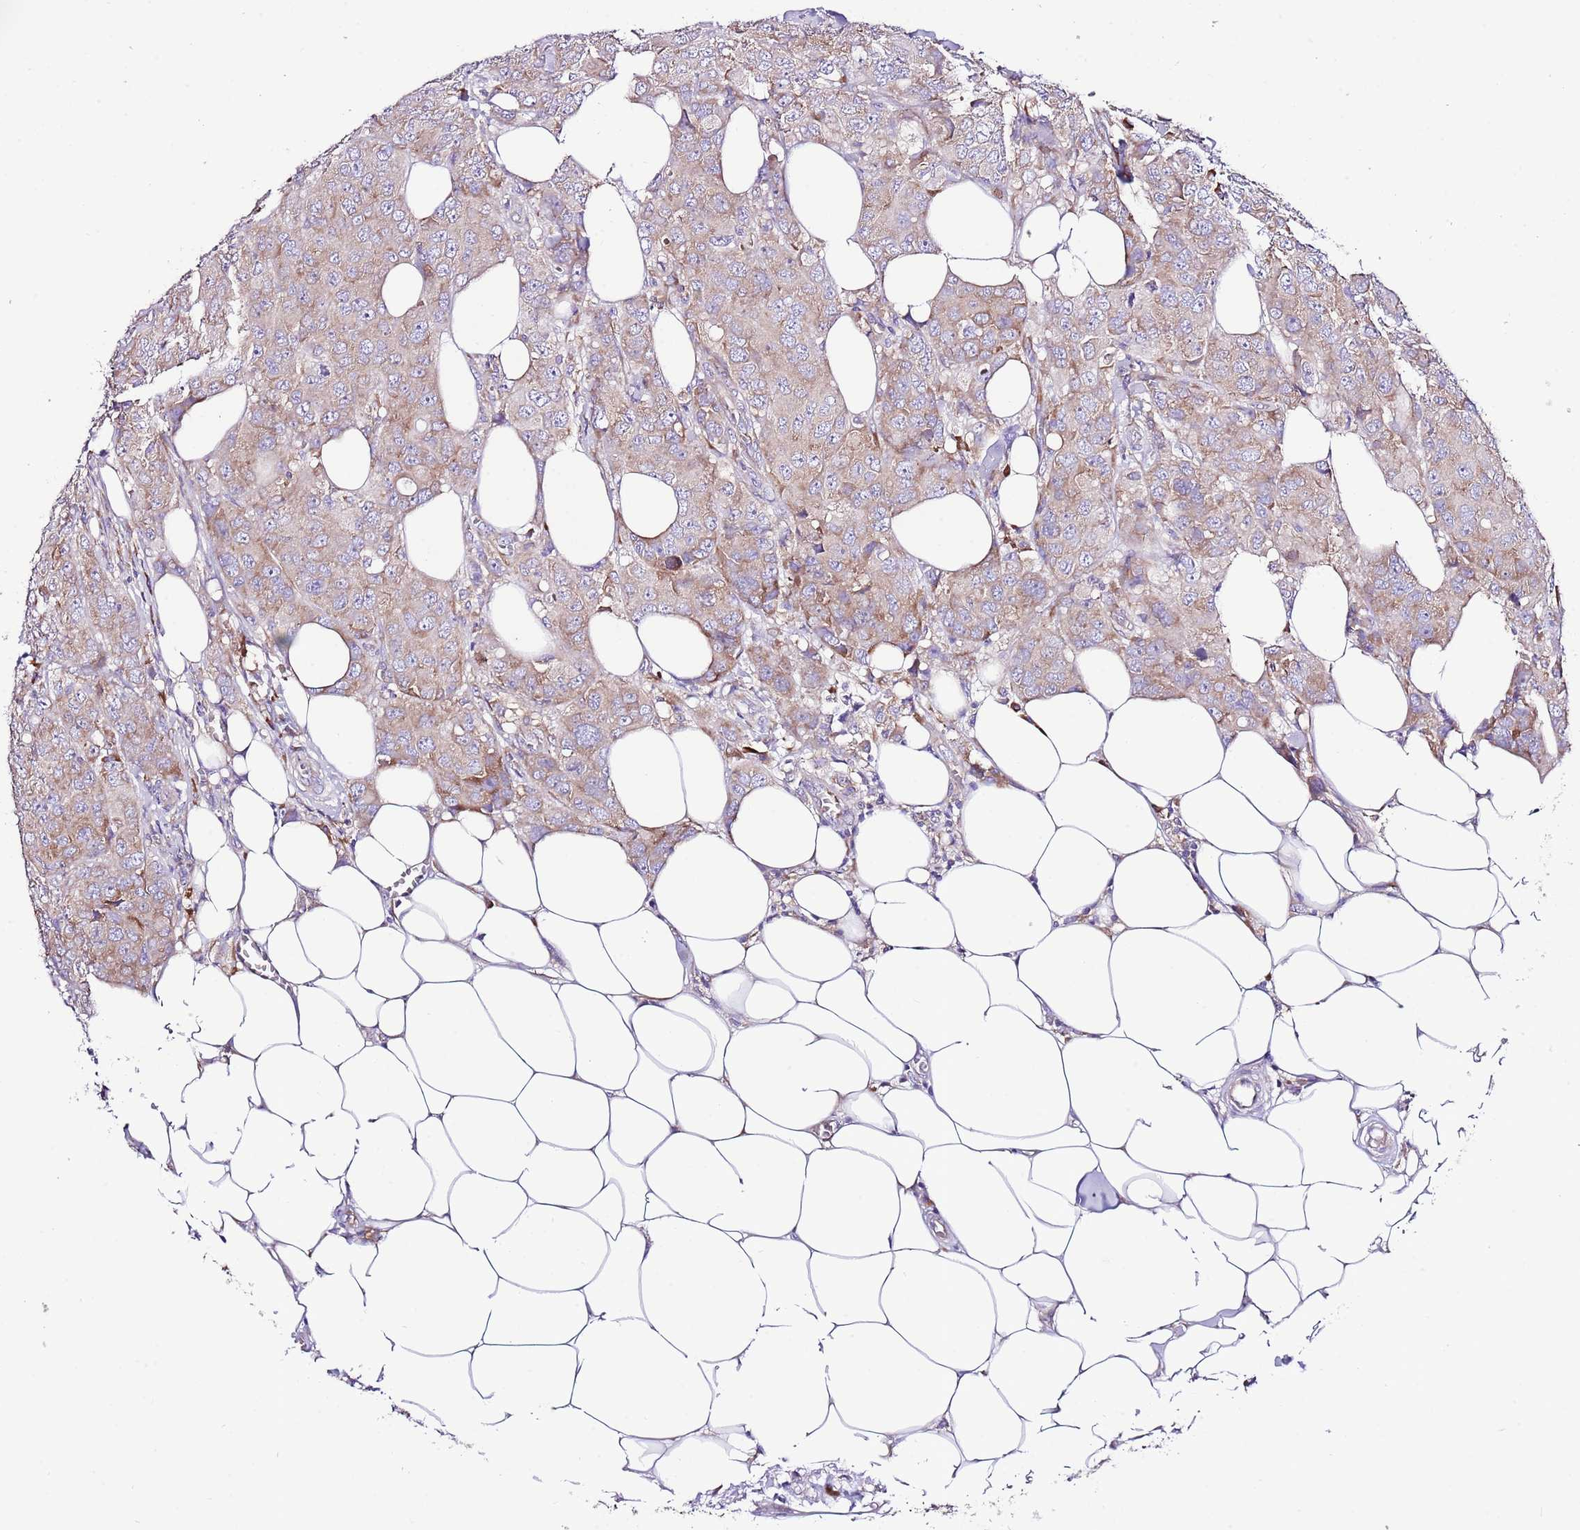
{"staining": {"intensity": "moderate", "quantity": ">75%", "location": "cytoplasmic/membranous"}, "tissue": "breast cancer", "cell_type": "Tumor cells", "image_type": "cancer", "snomed": [{"axis": "morphology", "description": "Duct carcinoma"}, {"axis": "topography", "description": "Breast"}], "caption": "There is medium levels of moderate cytoplasmic/membranous positivity in tumor cells of invasive ductal carcinoma (breast), as demonstrated by immunohistochemical staining (brown color).", "gene": "RPS10", "patient": {"sex": "female", "age": 43}}